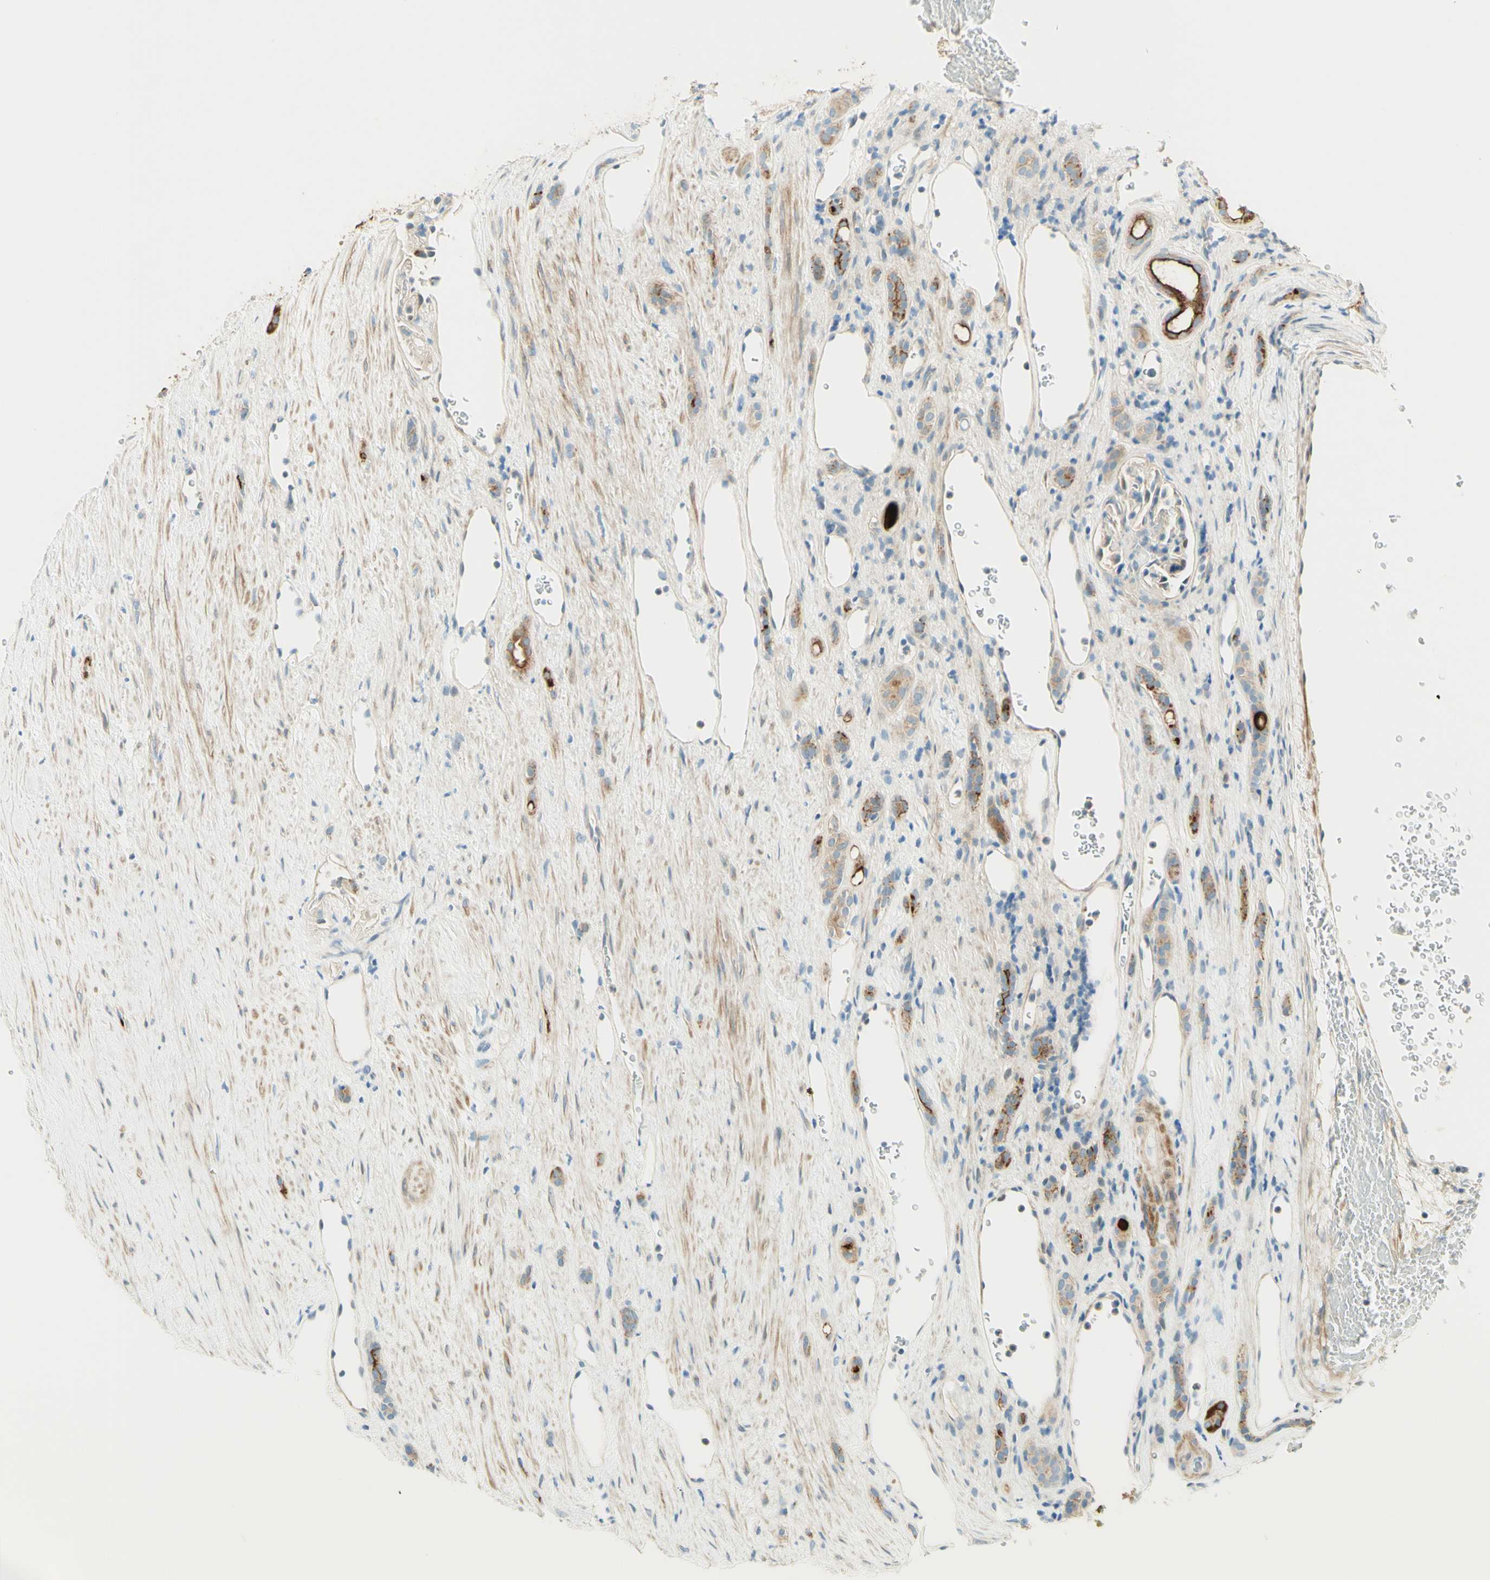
{"staining": {"intensity": "weak", "quantity": "25%-75%", "location": "cytoplasmic/membranous"}, "tissue": "renal cancer", "cell_type": "Tumor cells", "image_type": "cancer", "snomed": [{"axis": "morphology", "description": "Adenocarcinoma, NOS"}, {"axis": "topography", "description": "Kidney"}], "caption": "Immunohistochemical staining of human renal adenocarcinoma reveals weak cytoplasmic/membranous protein staining in about 25%-75% of tumor cells.", "gene": "PROM1", "patient": {"sex": "female", "age": 69}}